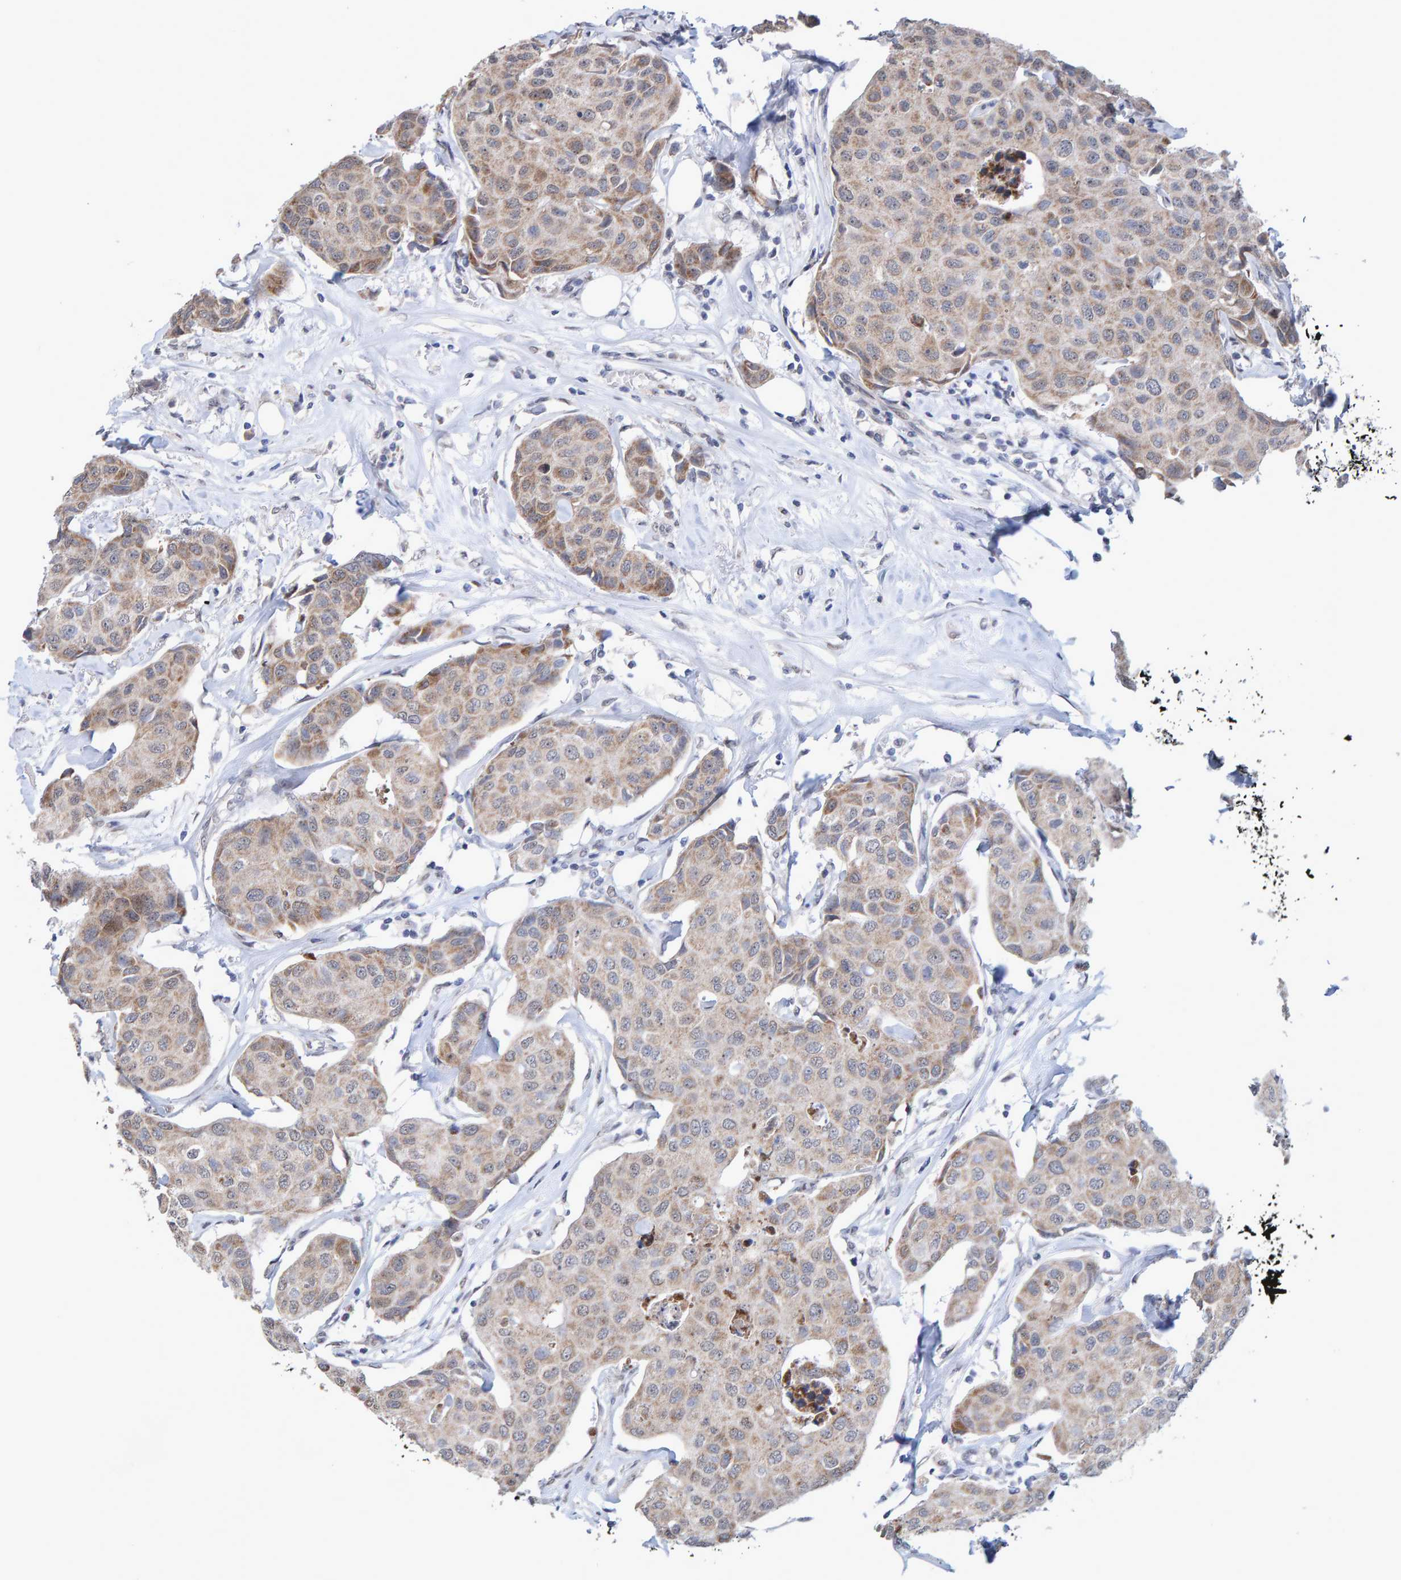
{"staining": {"intensity": "weak", "quantity": ">75%", "location": "cytoplasmic/membranous"}, "tissue": "breast cancer", "cell_type": "Tumor cells", "image_type": "cancer", "snomed": [{"axis": "morphology", "description": "Duct carcinoma"}, {"axis": "topography", "description": "Breast"}], "caption": "About >75% of tumor cells in infiltrating ductal carcinoma (breast) show weak cytoplasmic/membranous protein positivity as visualized by brown immunohistochemical staining.", "gene": "USP43", "patient": {"sex": "female", "age": 80}}